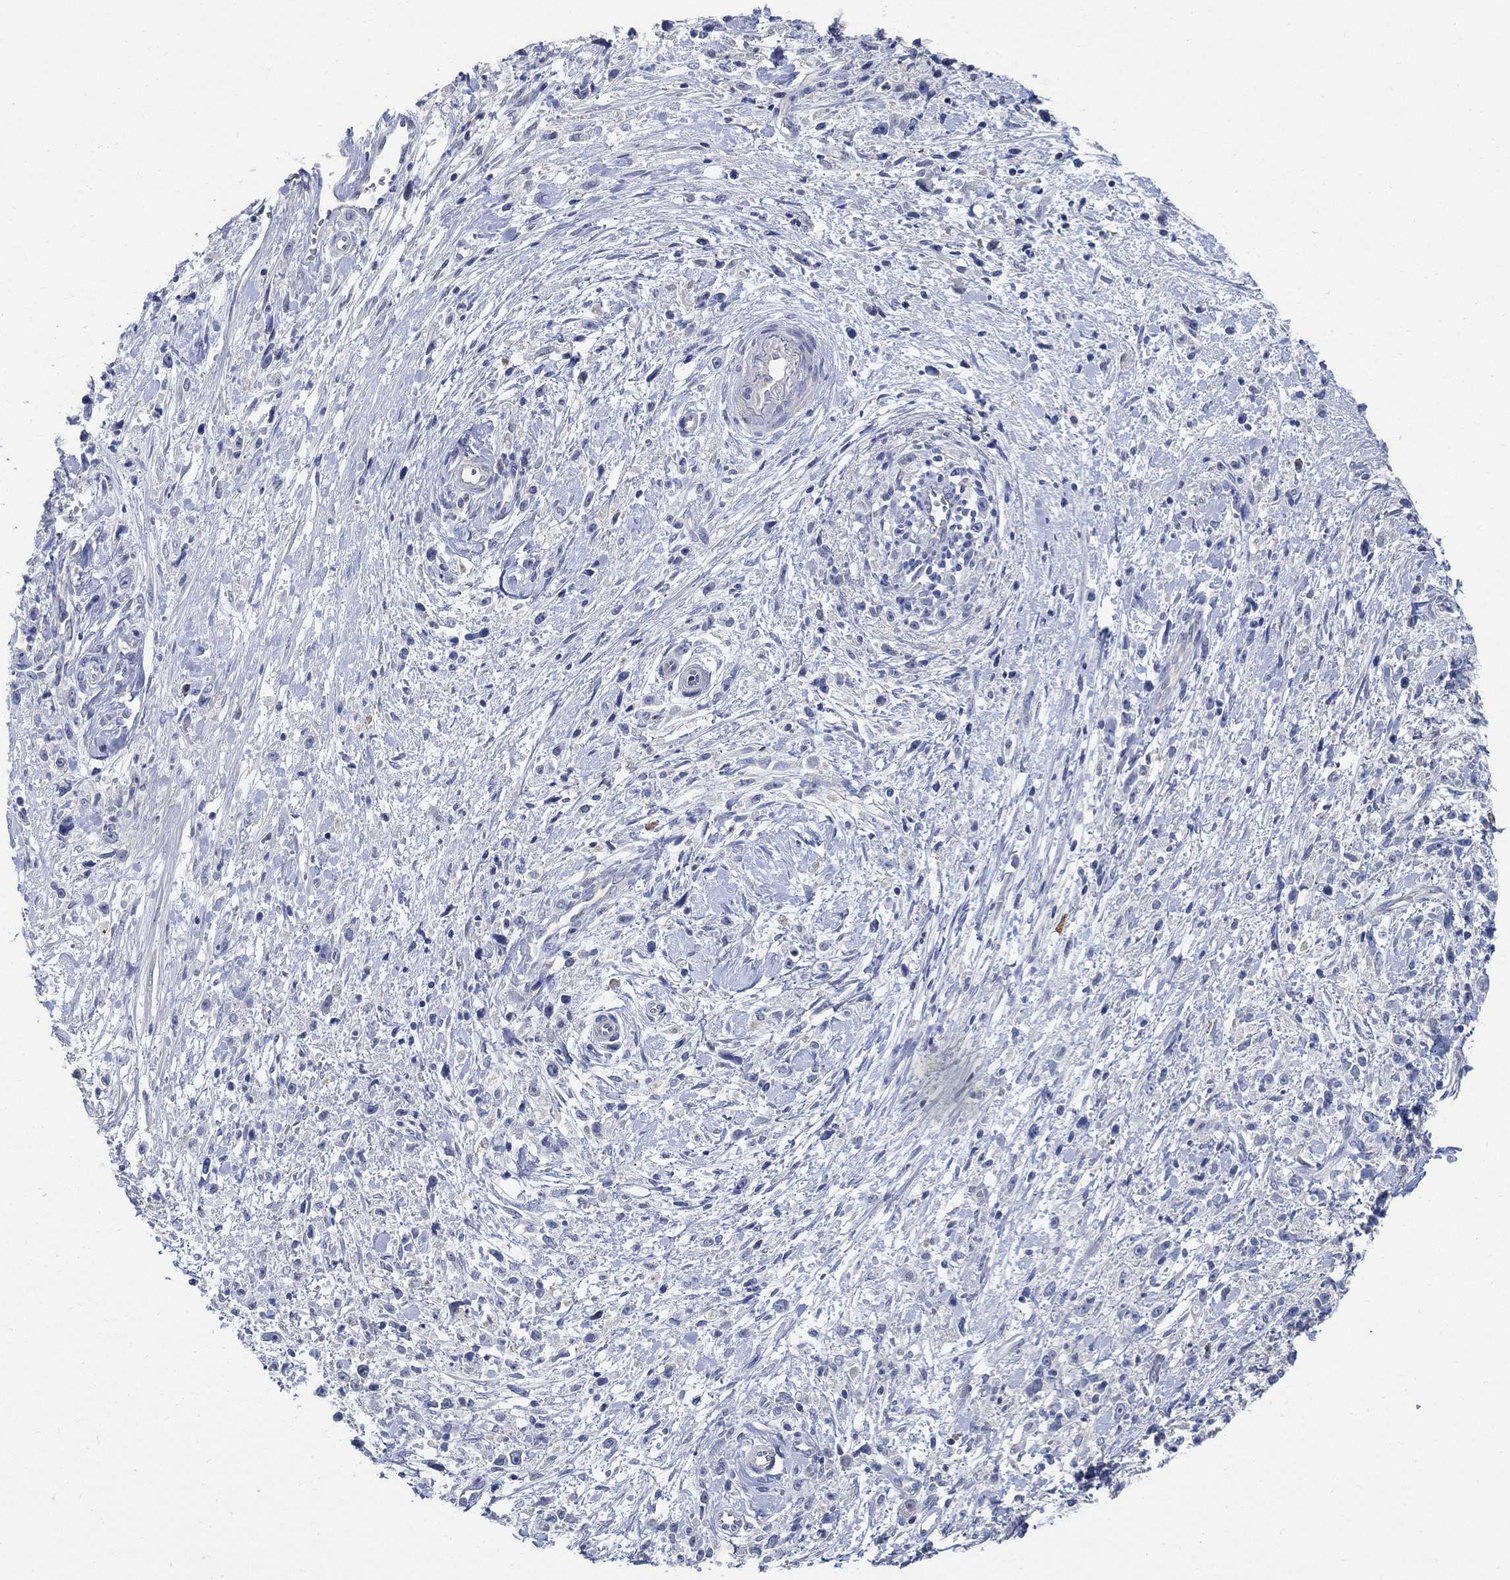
{"staining": {"intensity": "negative", "quantity": "none", "location": "none"}, "tissue": "stomach cancer", "cell_type": "Tumor cells", "image_type": "cancer", "snomed": [{"axis": "morphology", "description": "Adenocarcinoma, NOS"}, {"axis": "topography", "description": "Stomach"}], "caption": "IHC image of human stomach adenocarcinoma stained for a protein (brown), which demonstrates no expression in tumor cells.", "gene": "PCDH11X", "patient": {"sex": "female", "age": 59}}